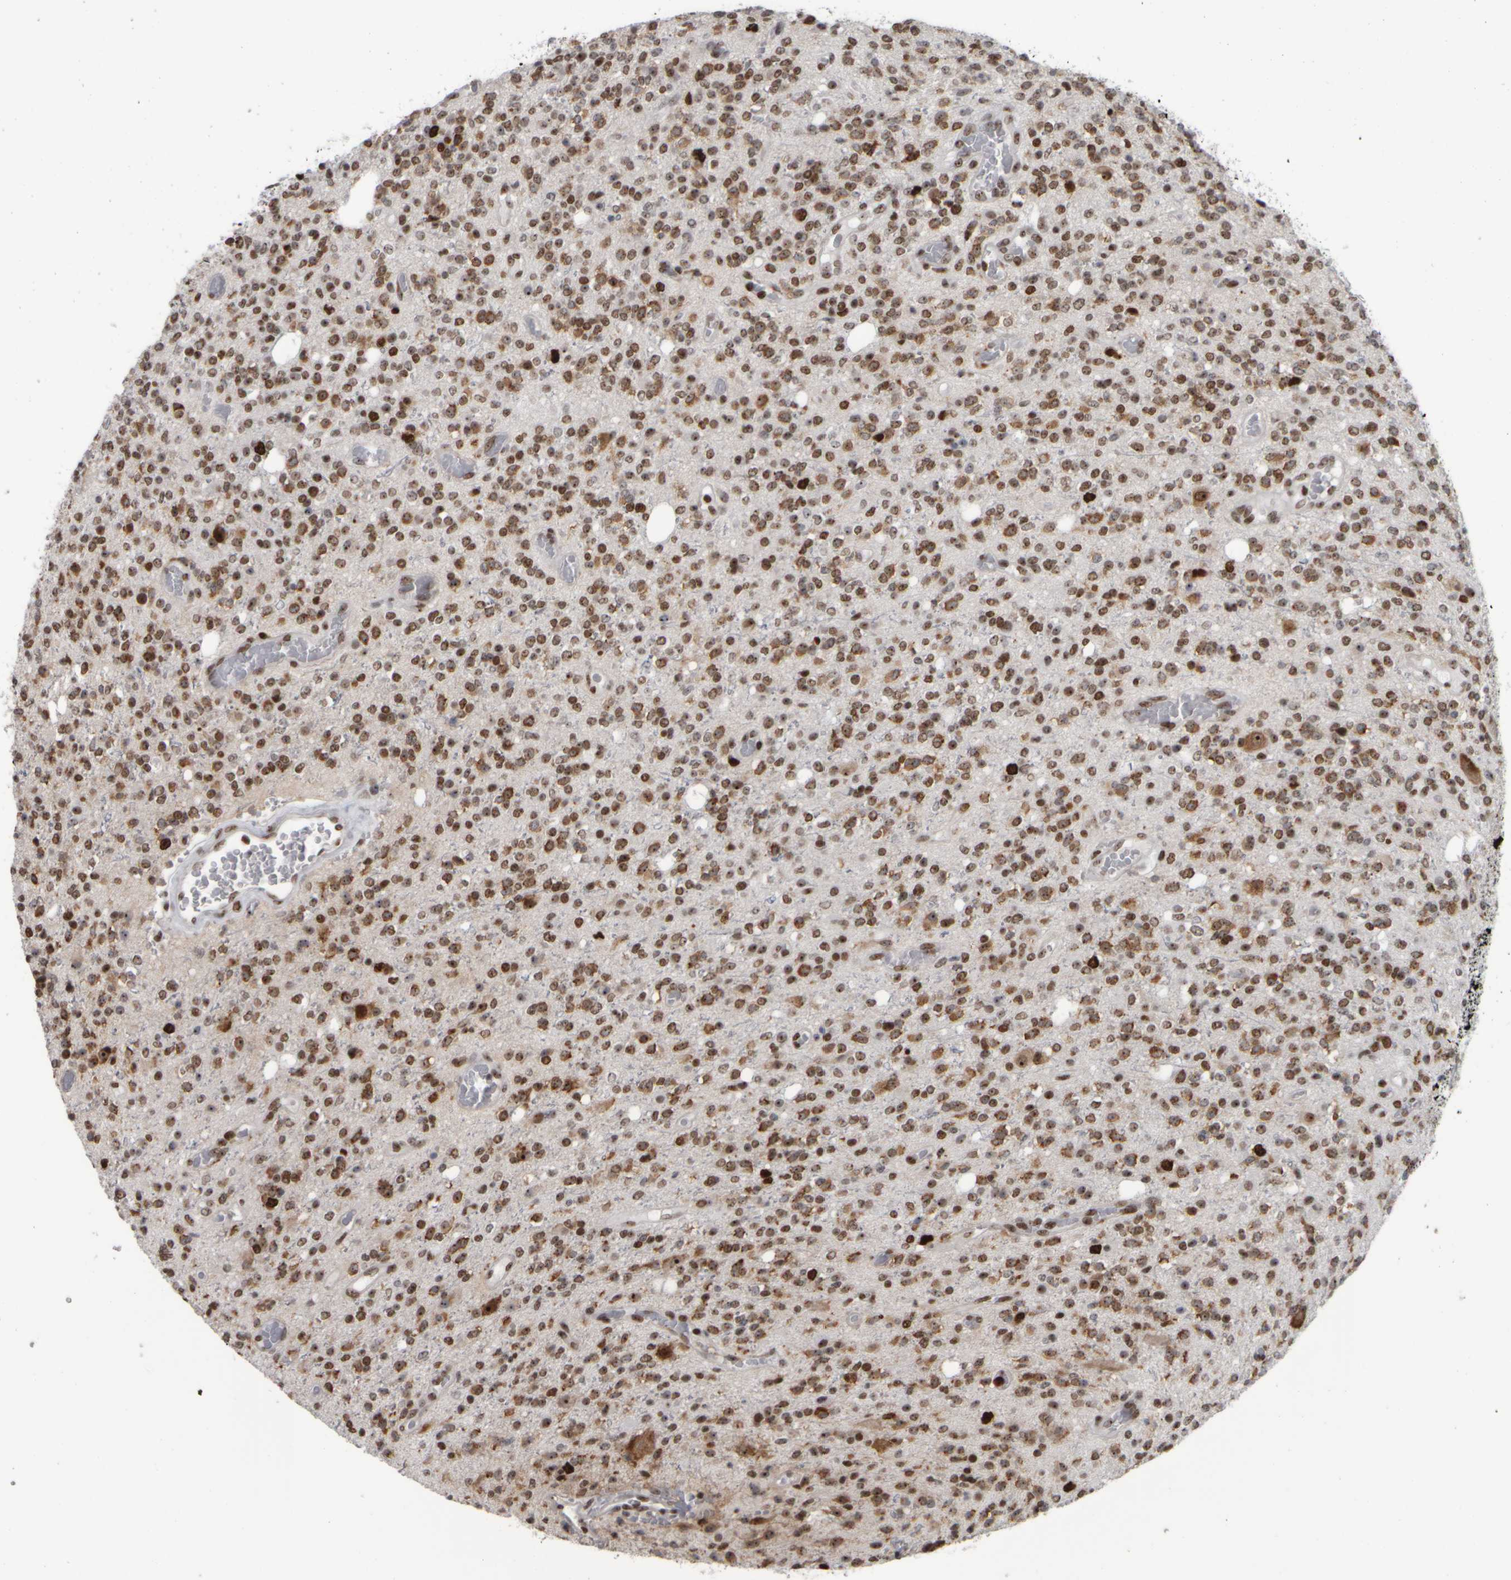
{"staining": {"intensity": "moderate", "quantity": ">75%", "location": "nuclear"}, "tissue": "glioma", "cell_type": "Tumor cells", "image_type": "cancer", "snomed": [{"axis": "morphology", "description": "Glioma, malignant, High grade"}, {"axis": "topography", "description": "Brain"}], "caption": "DAB (3,3'-diaminobenzidine) immunohistochemical staining of human glioma reveals moderate nuclear protein staining in approximately >75% of tumor cells.", "gene": "TOP2B", "patient": {"sex": "male", "age": 34}}